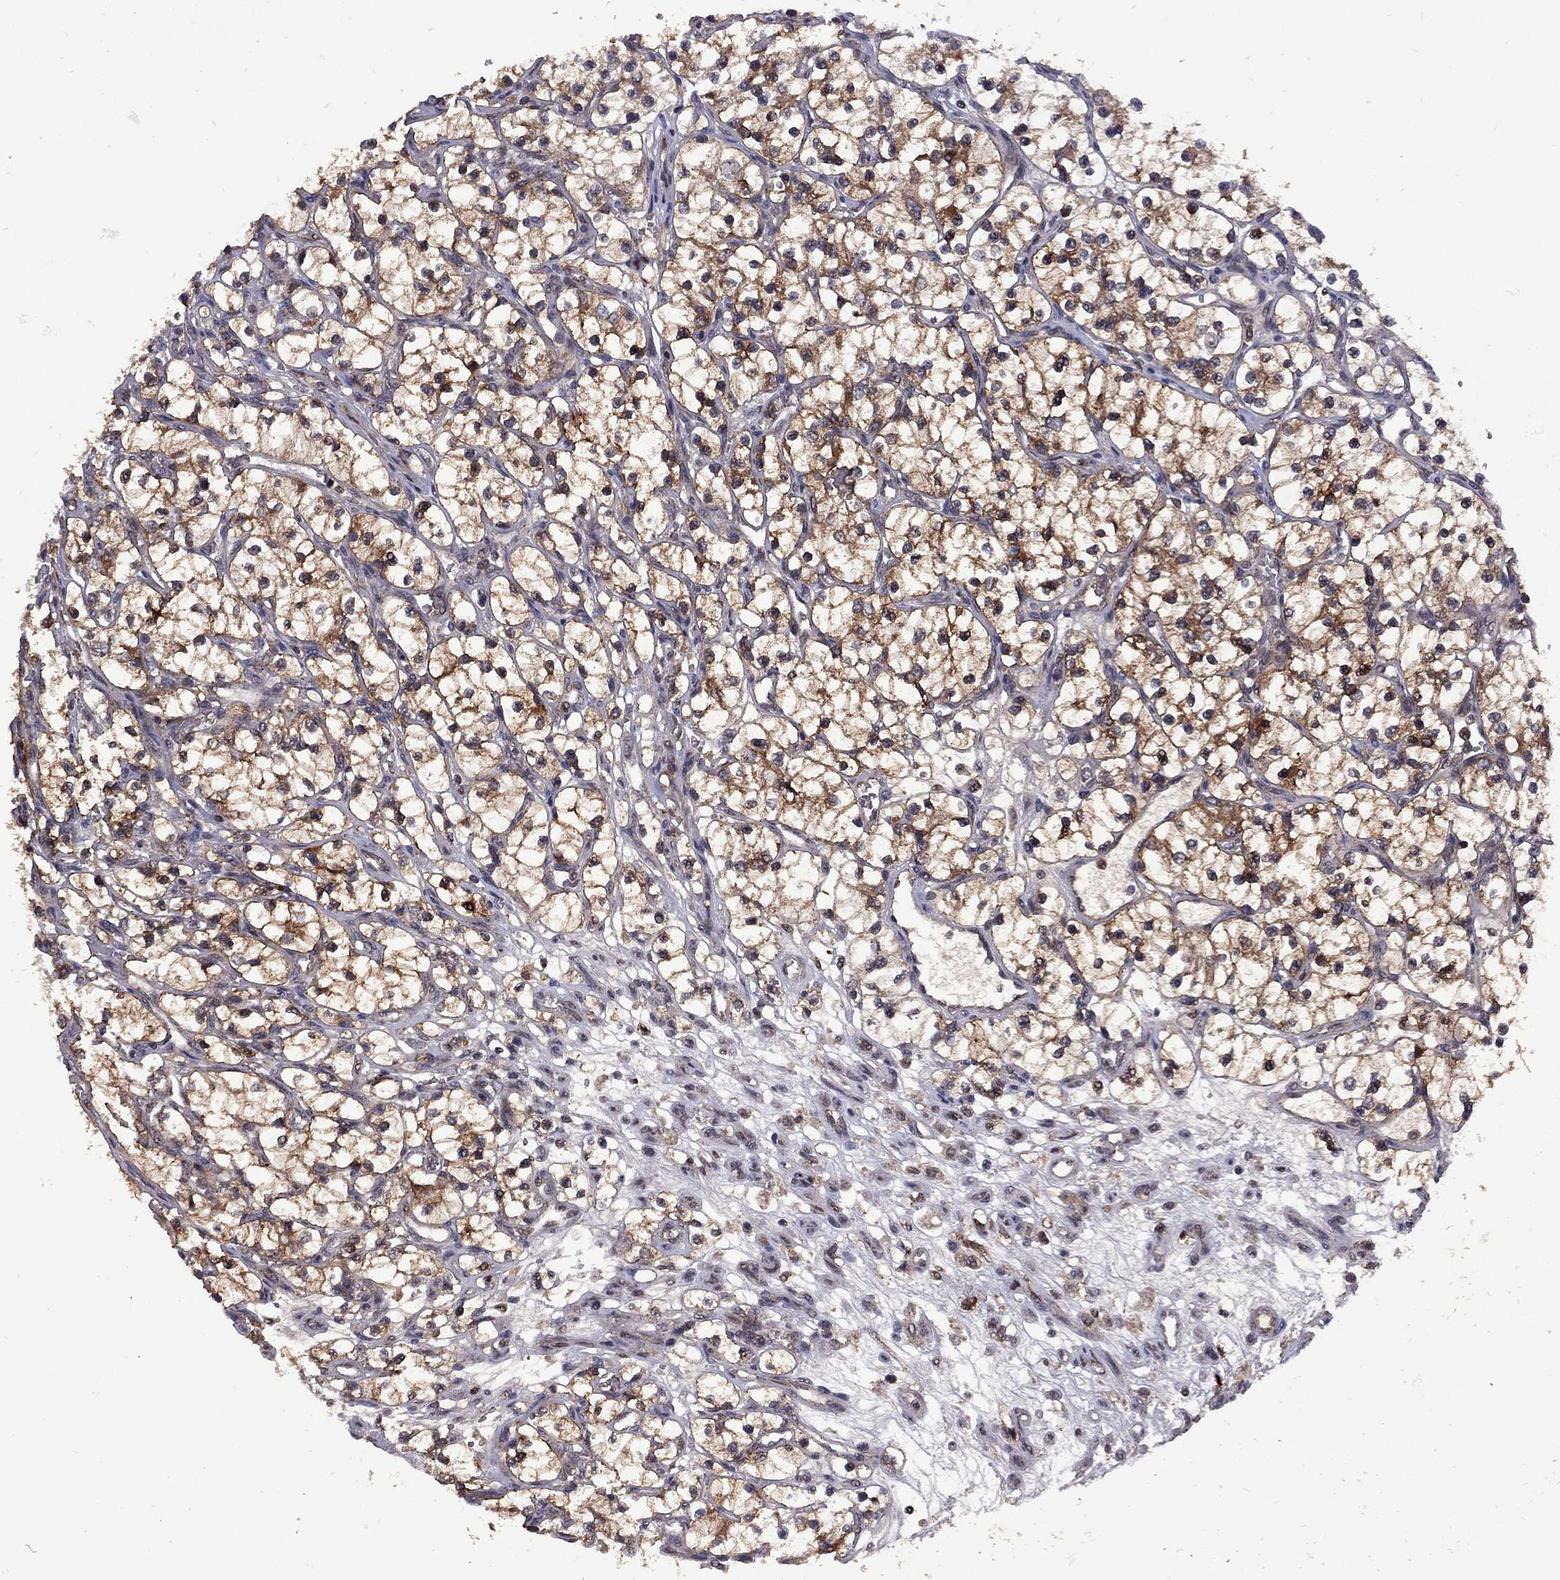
{"staining": {"intensity": "strong", "quantity": ">75%", "location": "cytoplasmic/membranous"}, "tissue": "renal cancer", "cell_type": "Tumor cells", "image_type": "cancer", "snomed": [{"axis": "morphology", "description": "Adenocarcinoma, NOS"}, {"axis": "topography", "description": "Kidney"}], "caption": "Renal adenocarcinoma stained for a protein (brown) displays strong cytoplasmic/membranous positive staining in about >75% of tumor cells.", "gene": "IPP", "patient": {"sex": "female", "age": 69}}